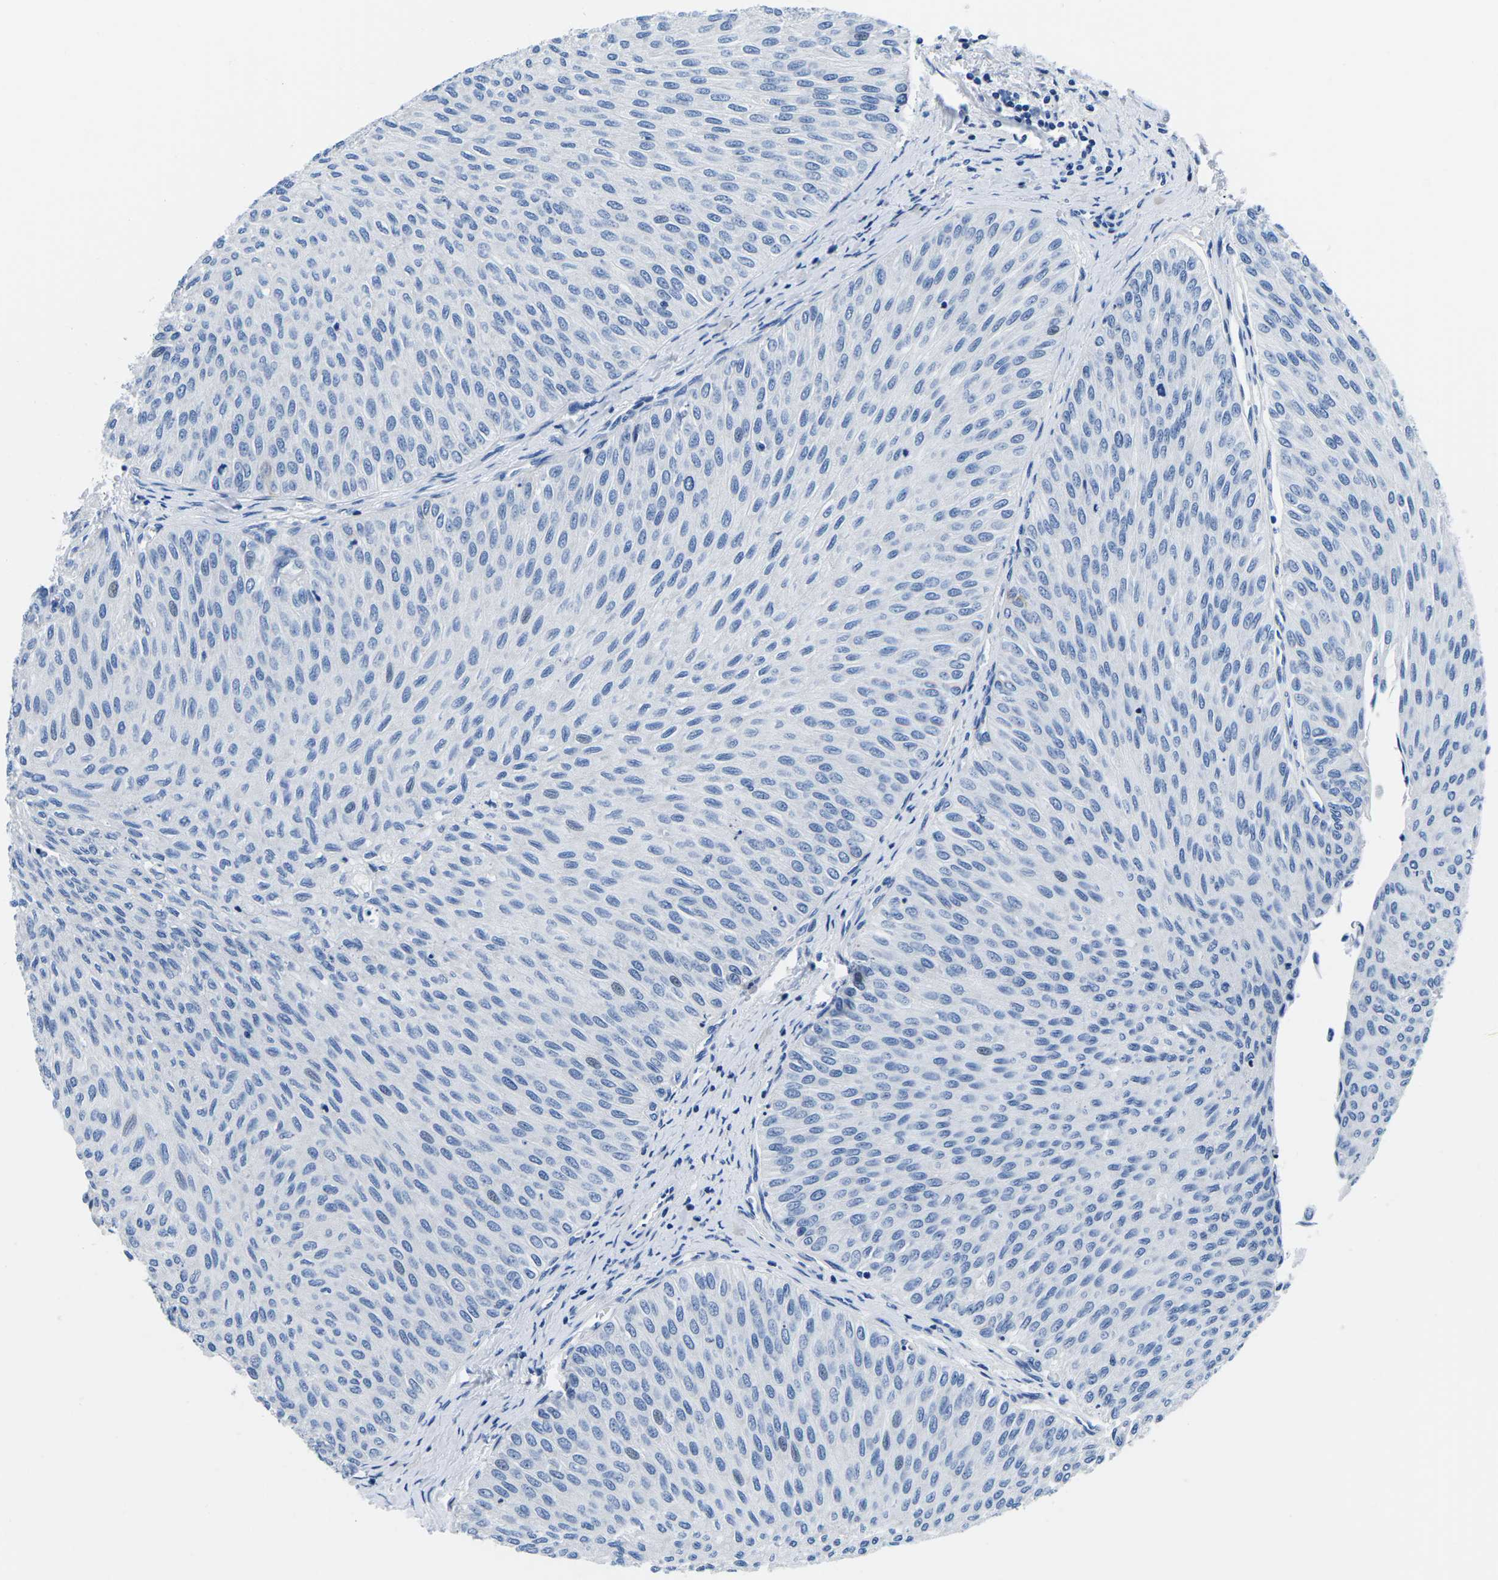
{"staining": {"intensity": "negative", "quantity": "none", "location": "none"}, "tissue": "urothelial cancer", "cell_type": "Tumor cells", "image_type": "cancer", "snomed": [{"axis": "morphology", "description": "Urothelial carcinoma, Low grade"}, {"axis": "topography", "description": "Urinary bladder"}], "caption": "This is an IHC histopathology image of human low-grade urothelial carcinoma. There is no expression in tumor cells.", "gene": "CYP1A2", "patient": {"sex": "male", "age": 78}}